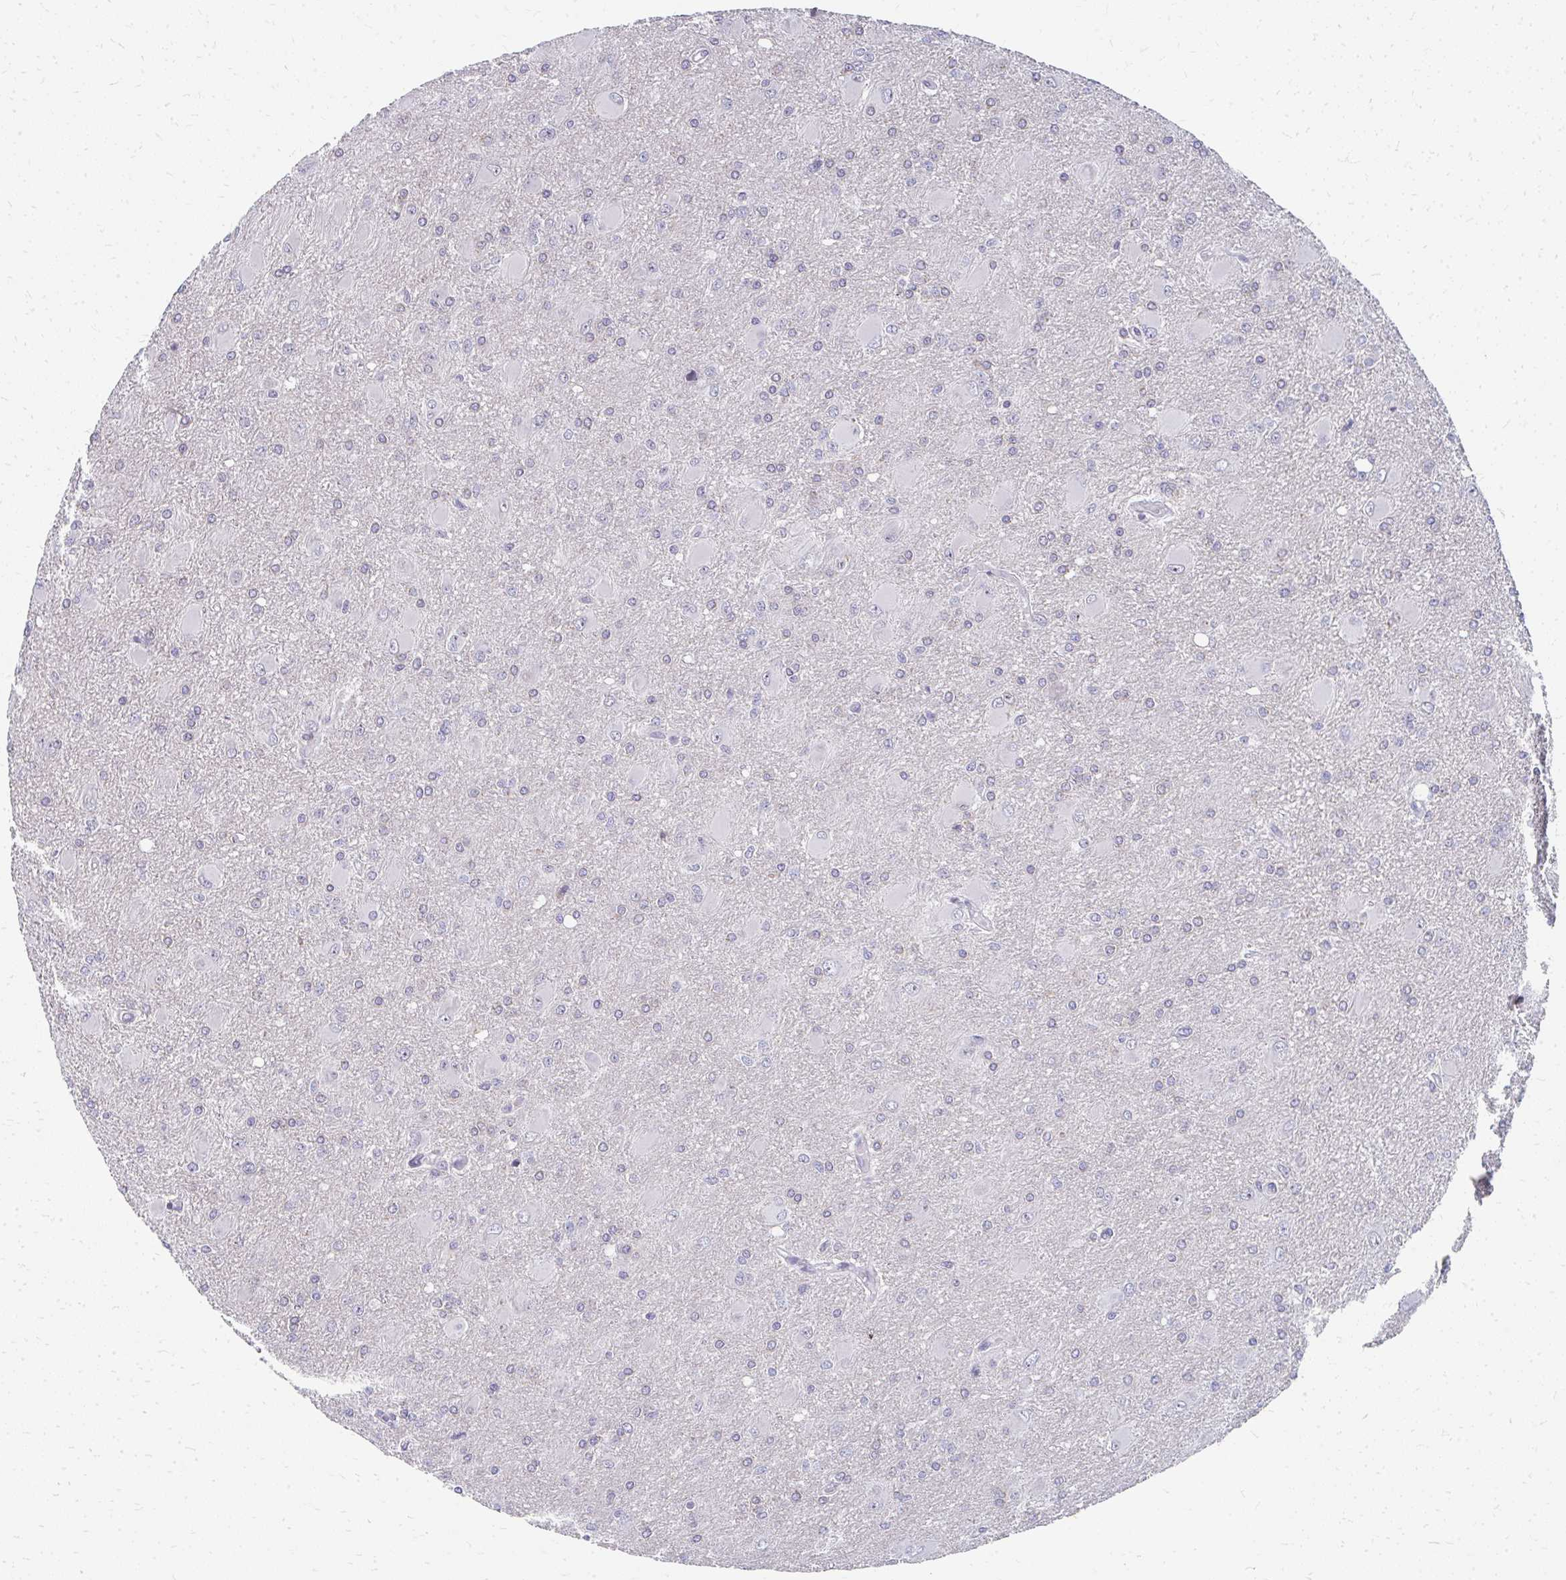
{"staining": {"intensity": "moderate", "quantity": "<25%", "location": "cytoplasmic/membranous,nuclear"}, "tissue": "glioma", "cell_type": "Tumor cells", "image_type": "cancer", "snomed": [{"axis": "morphology", "description": "Glioma, malignant, High grade"}, {"axis": "topography", "description": "Brain"}], "caption": "This photomicrograph reveals immunohistochemistry staining of human malignant glioma (high-grade), with low moderate cytoplasmic/membranous and nuclear positivity in approximately <25% of tumor cells.", "gene": "GTF2H1", "patient": {"sex": "male", "age": 67}}